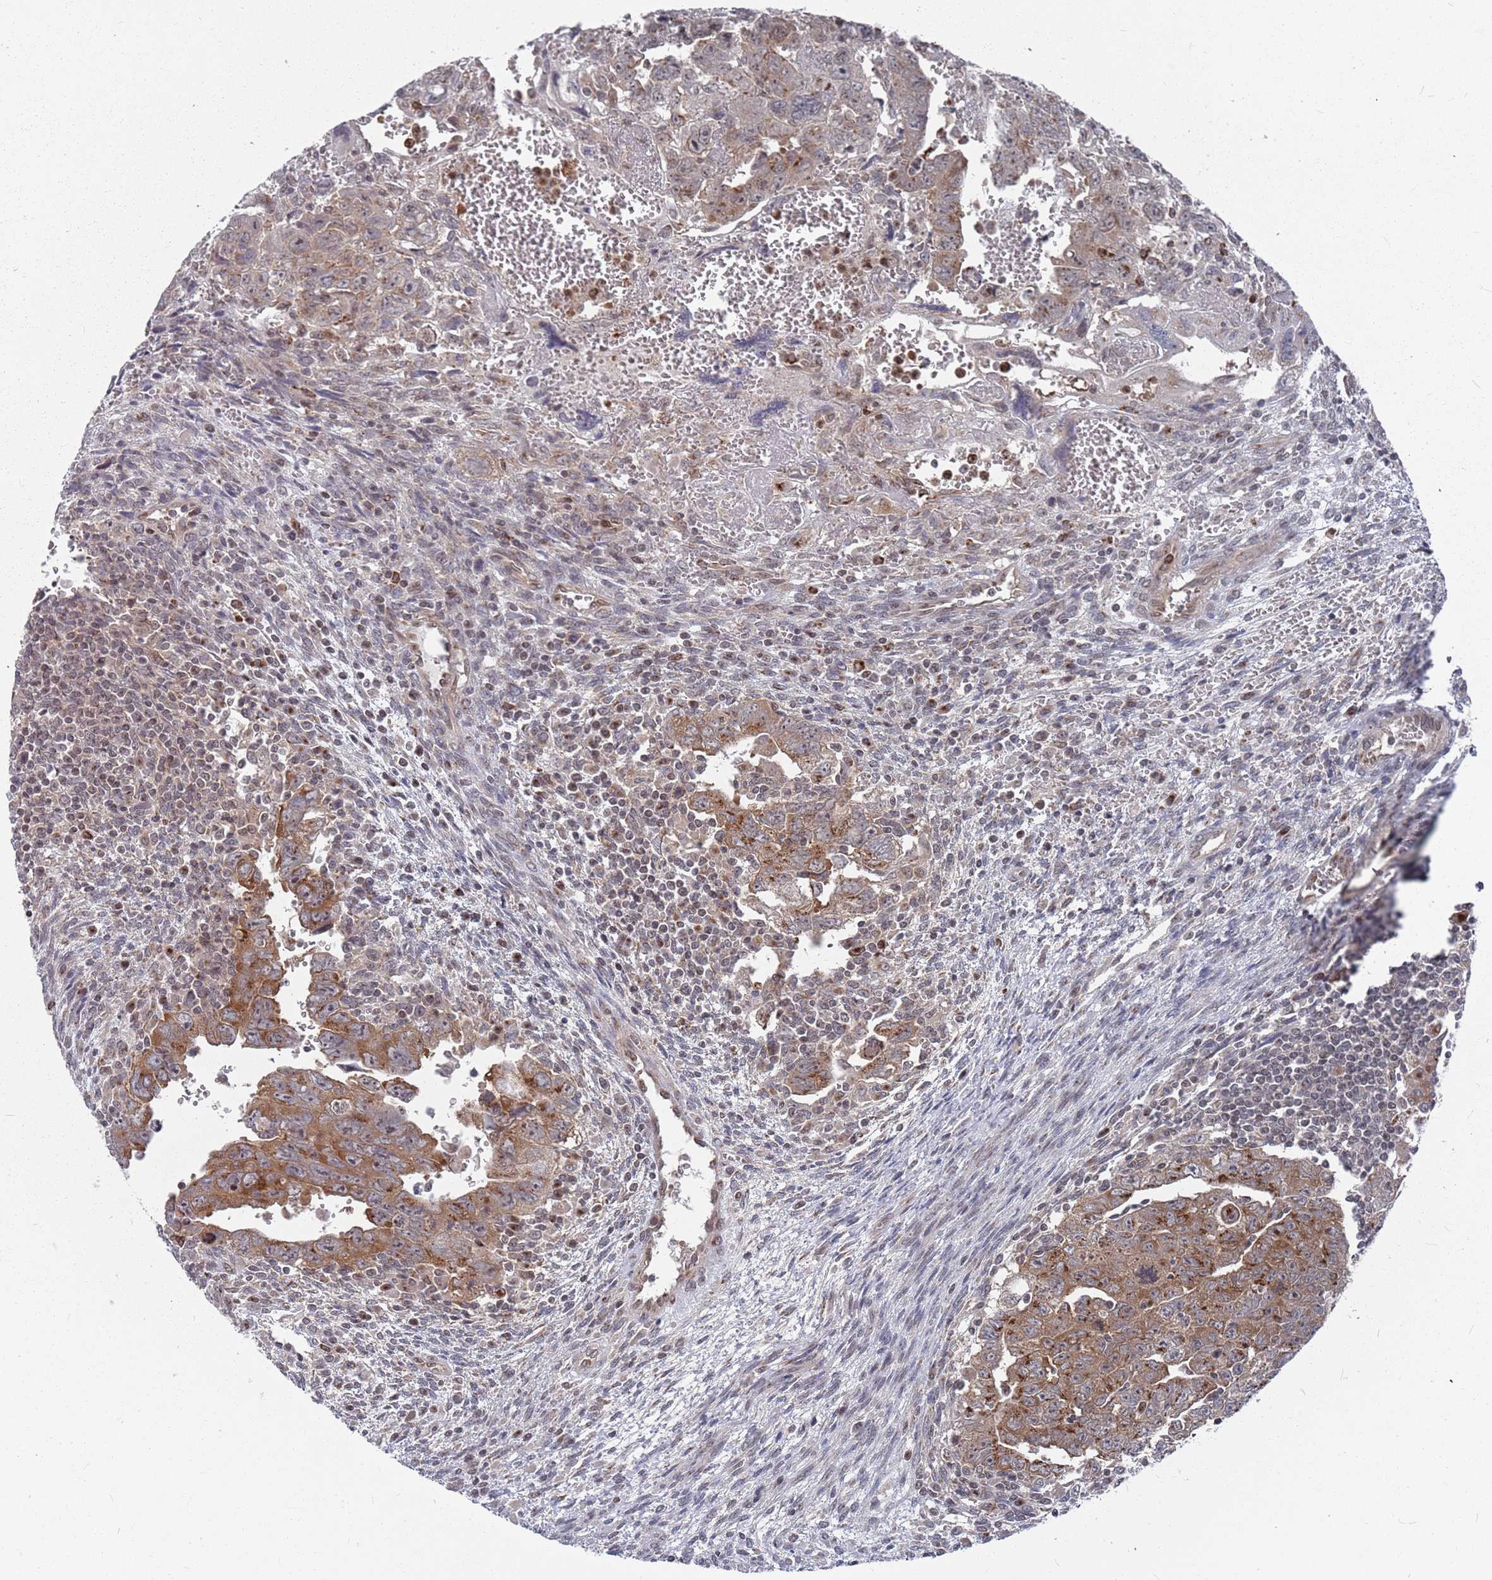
{"staining": {"intensity": "moderate", "quantity": ">75%", "location": "cytoplasmic/membranous"}, "tissue": "testis cancer", "cell_type": "Tumor cells", "image_type": "cancer", "snomed": [{"axis": "morphology", "description": "Carcinoma, Embryonal, NOS"}, {"axis": "topography", "description": "Testis"}], "caption": "Immunohistochemical staining of human testis cancer exhibits medium levels of moderate cytoplasmic/membranous staining in approximately >75% of tumor cells.", "gene": "FMO4", "patient": {"sex": "male", "age": 28}}